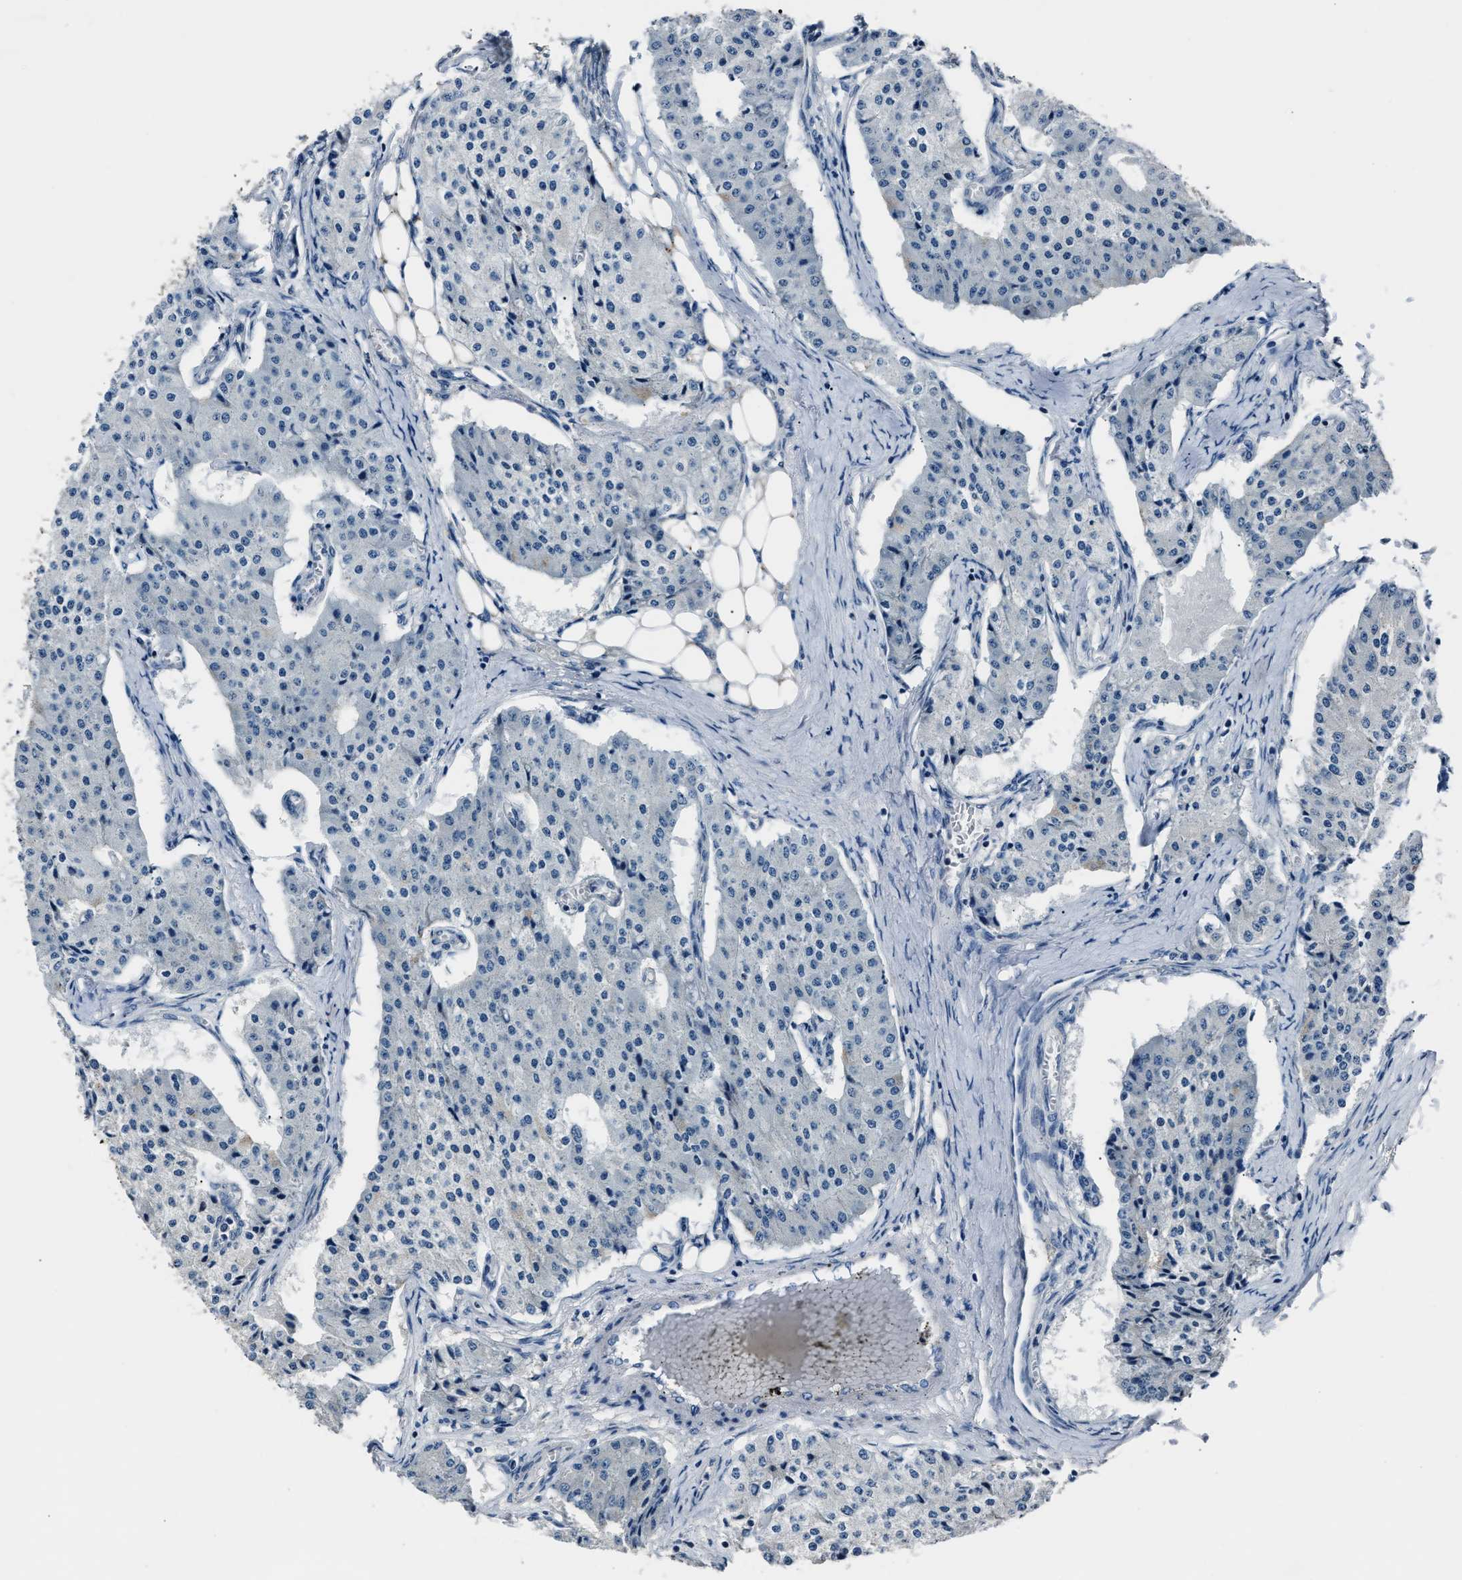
{"staining": {"intensity": "negative", "quantity": "none", "location": "none"}, "tissue": "carcinoid", "cell_type": "Tumor cells", "image_type": "cancer", "snomed": [{"axis": "morphology", "description": "Carcinoid, malignant, NOS"}, {"axis": "topography", "description": "Colon"}], "caption": "Tumor cells are negative for protein expression in human carcinoid.", "gene": "DNAJC24", "patient": {"sex": "female", "age": 52}}